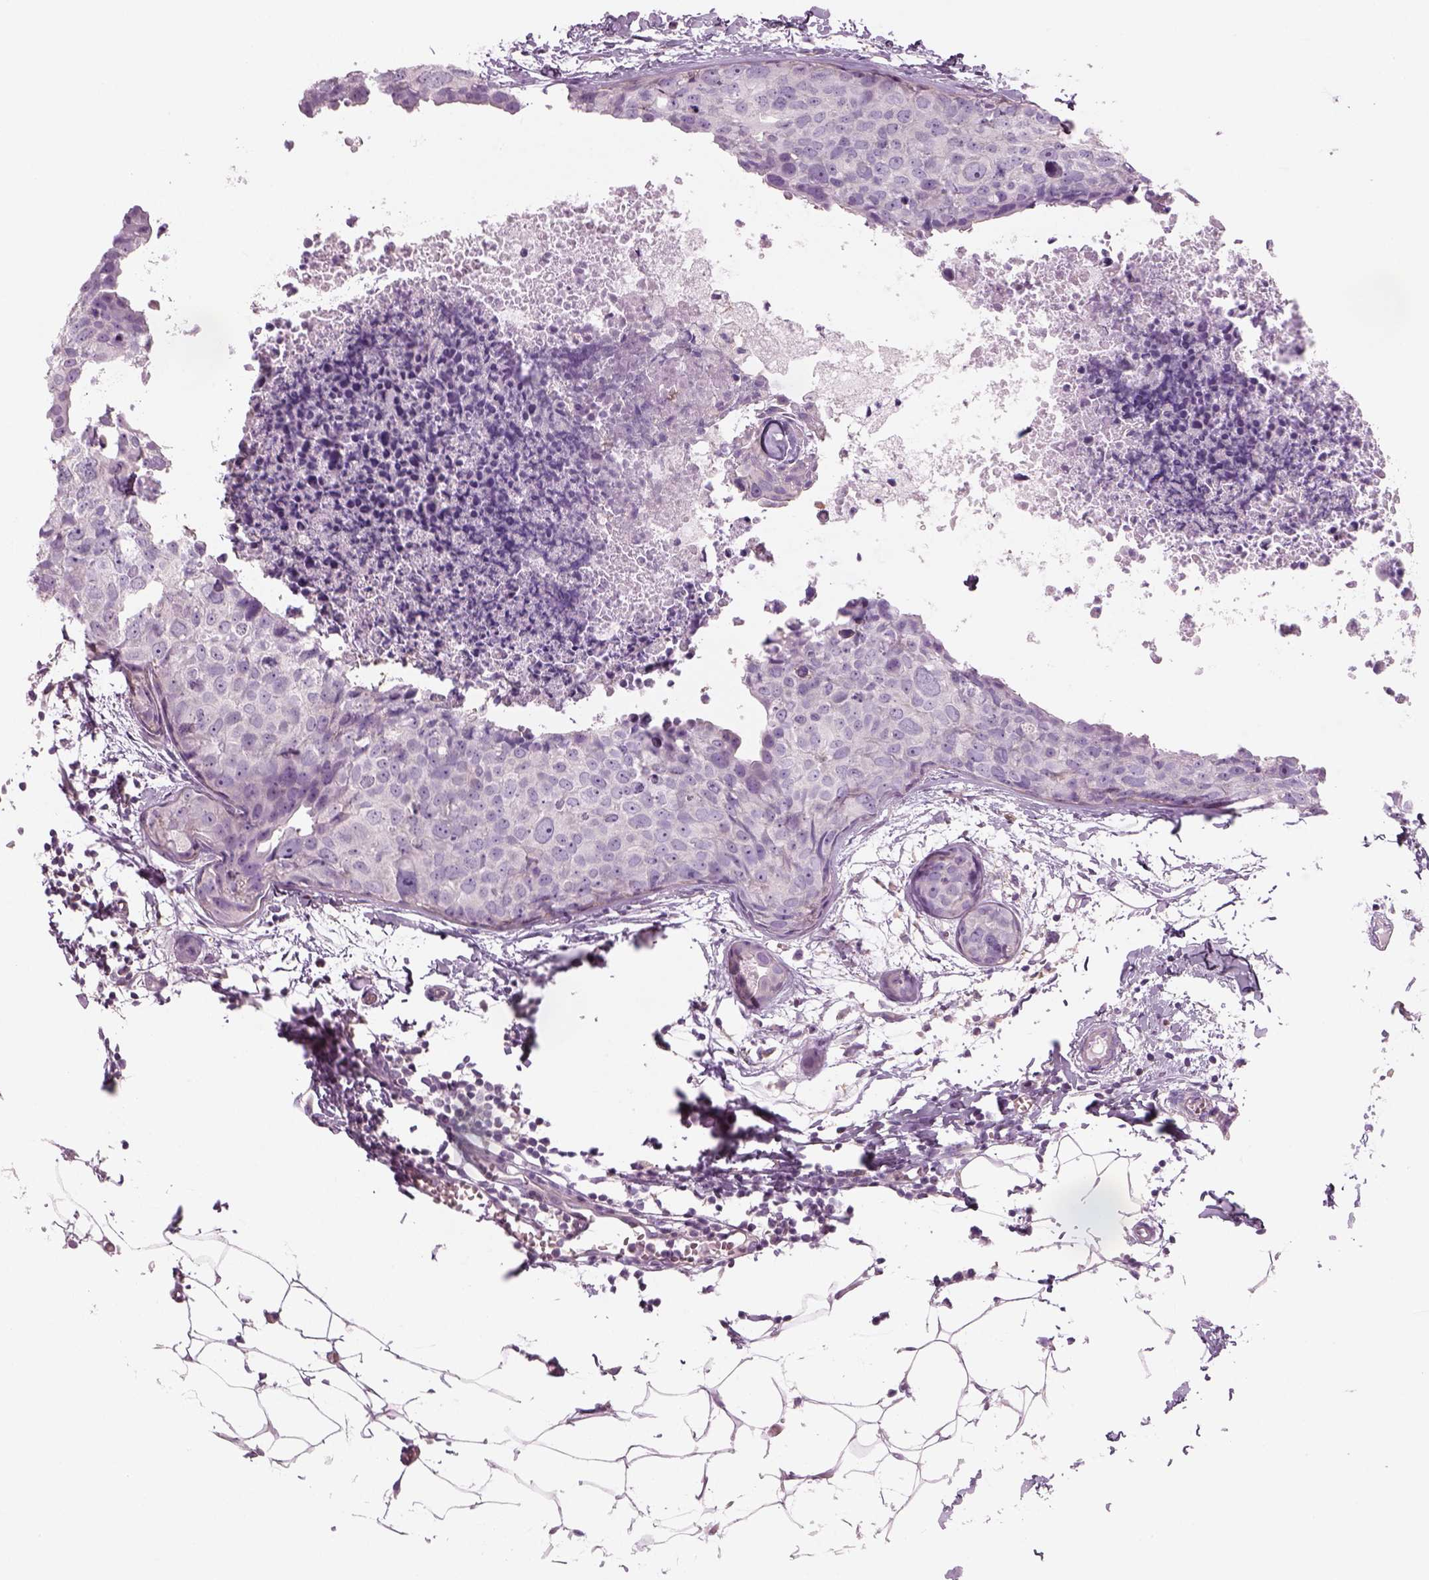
{"staining": {"intensity": "negative", "quantity": "none", "location": "none"}, "tissue": "breast cancer", "cell_type": "Tumor cells", "image_type": "cancer", "snomed": [{"axis": "morphology", "description": "Duct carcinoma"}, {"axis": "topography", "description": "Breast"}], "caption": "A photomicrograph of infiltrating ductal carcinoma (breast) stained for a protein demonstrates no brown staining in tumor cells. (DAB IHC visualized using brightfield microscopy, high magnification).", "gene": "SLC1A7", "patient": {"sex": "female", "age": 38}}